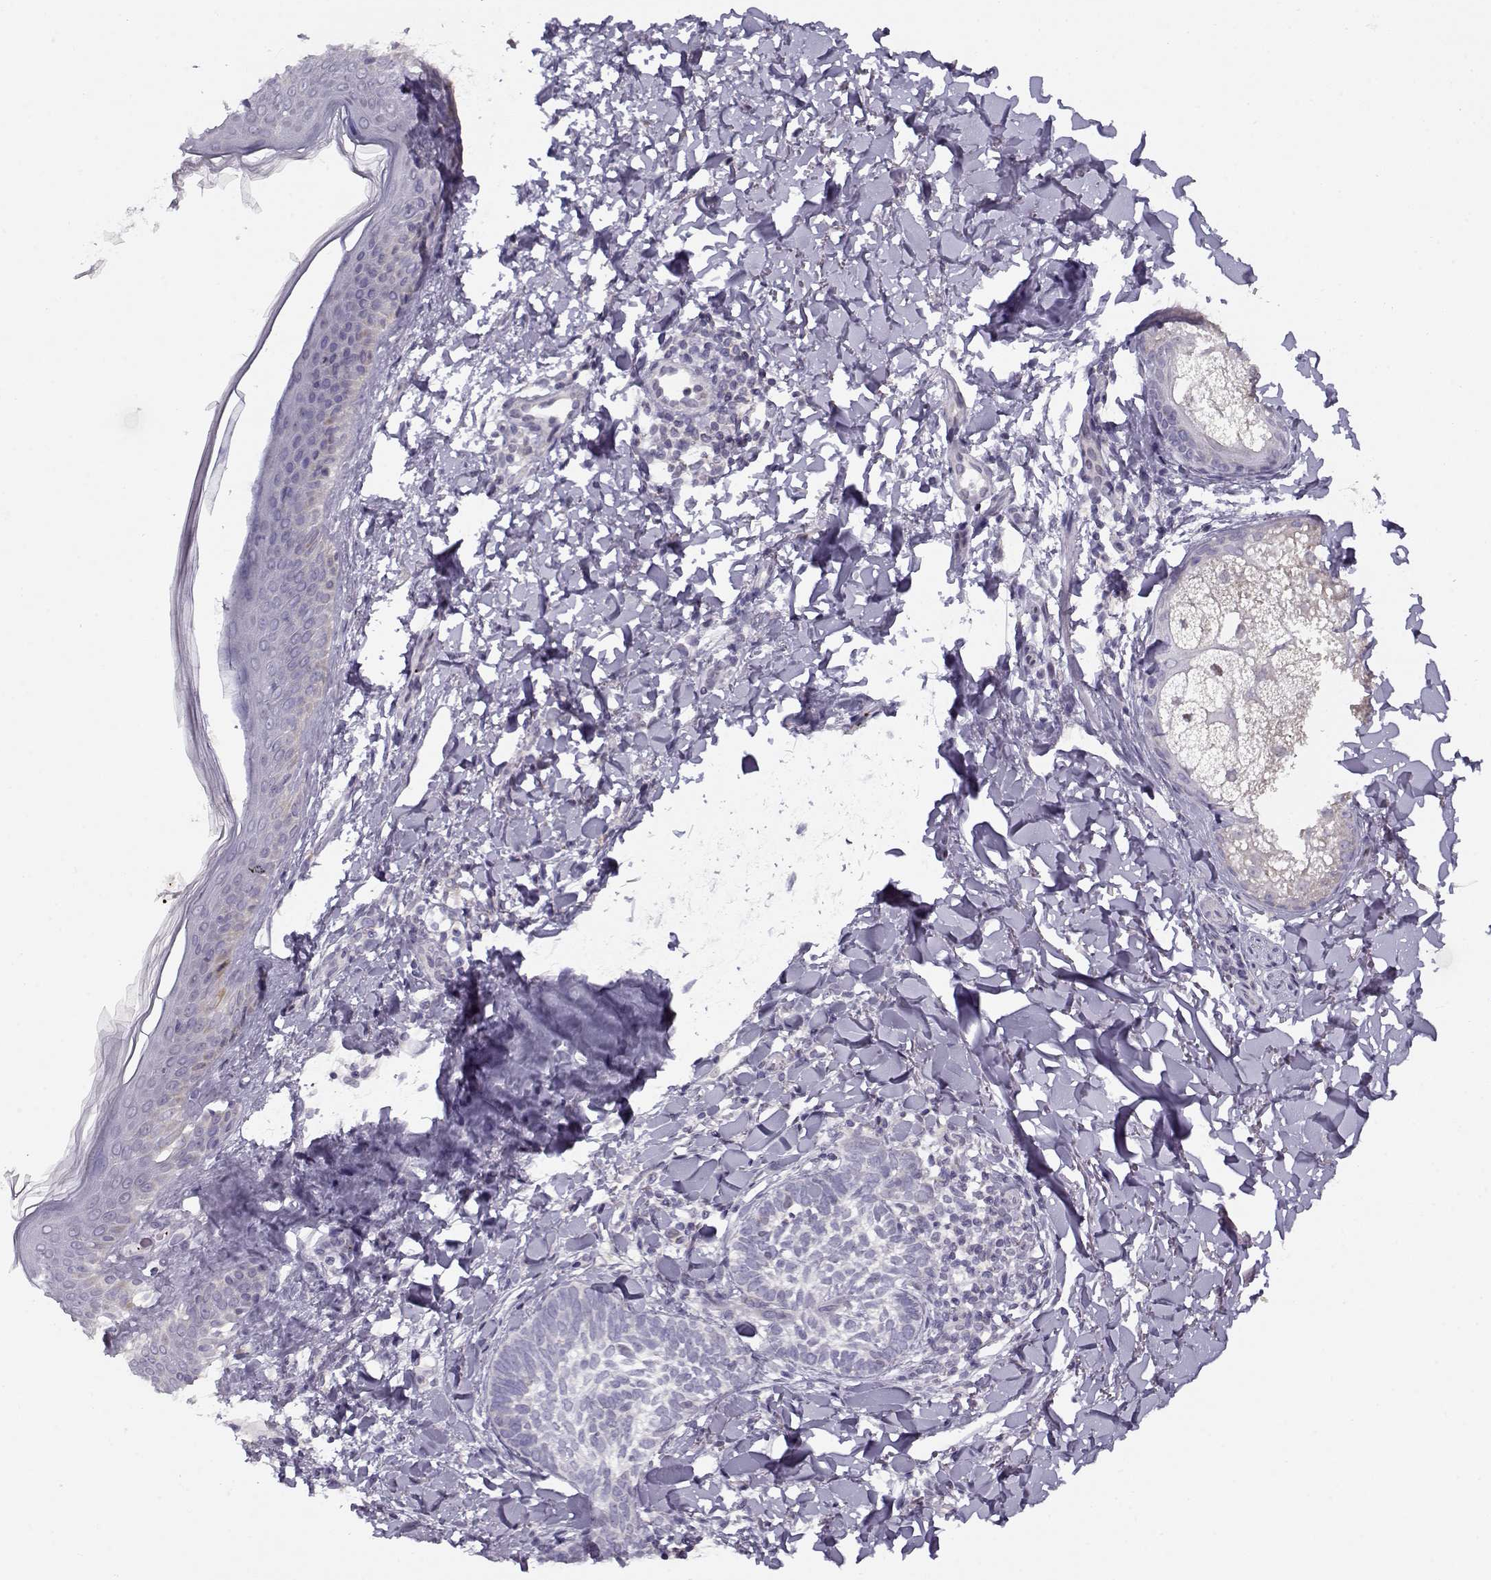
{"staining": {"intensity": "negative", "quantity": "none", "location": "none"}, "tissue": "skin cancer", "cell_type": "Tumor cells", "image_type": "cancer", "snomed": [{"axis": "morphology", "description": "Normal tissue, NOS"}, {"axis": "morphology", "description": "Basal cell carcinoma"}, {"axis": "topography", "description": "Skin"}], "caption": "Immunohistochemical staining of skin basal cell carcinoma shows no significant expression in tumor cells.", "gene": "KLF17", "patient": {"sex": "male", "age": 46}}